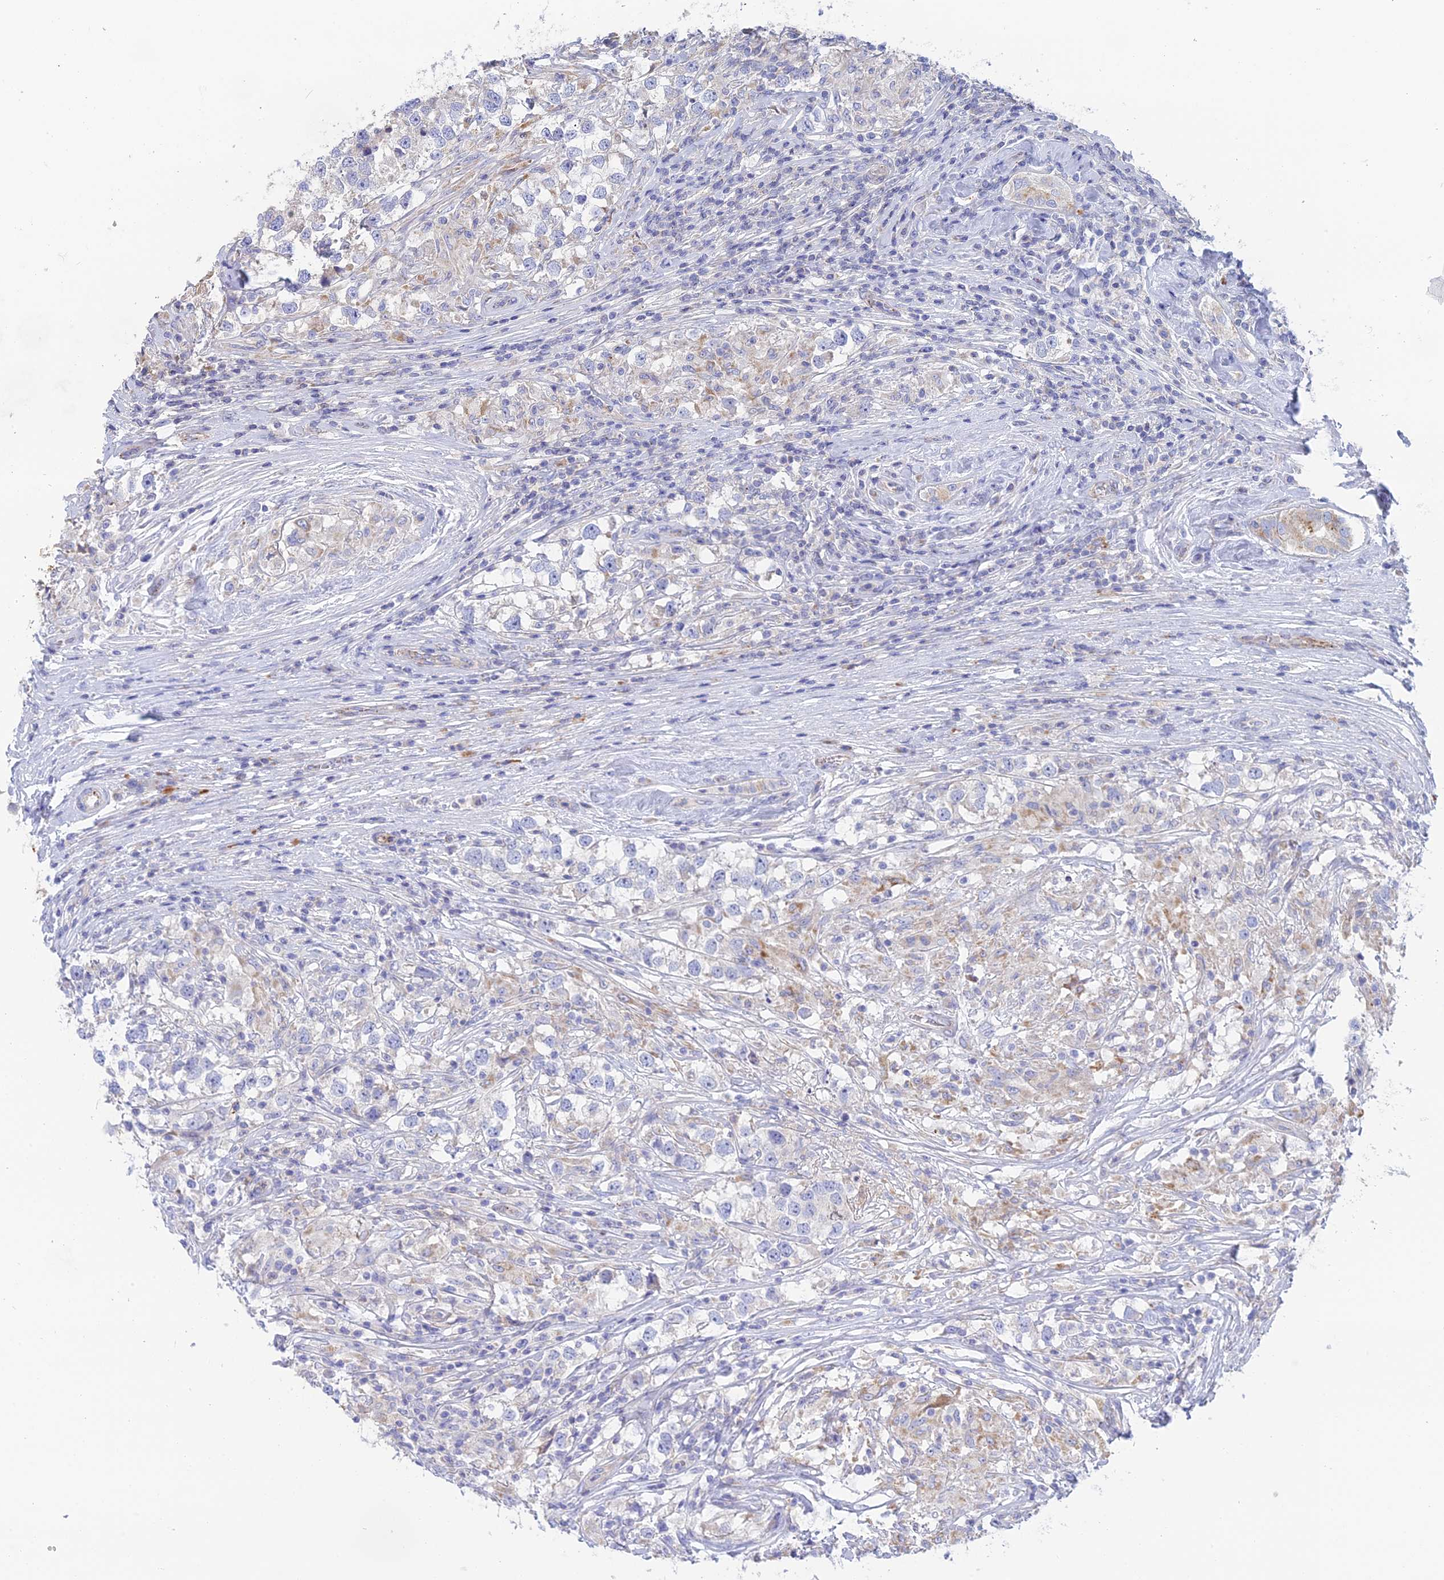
{"staining": {"intensity": "negative", "quantity": "none", "location": "none"}, "tissue": "testis cancer", "cell_type": "Tumor cells", "image_type": "cancer", "snomed": [{"axis": "morphology", "description": "Seminoma, NOS"}, {"axis": "topography", "description": "Testis"}], "caption": "DAB immunohistochemical staining of human testis cancer (seminoma) exhibits no significant staining in tumor cells. (DAB IHC, high magnification).", "gene": "WDR6", "patient": {"sex": "male", "age": 46}}